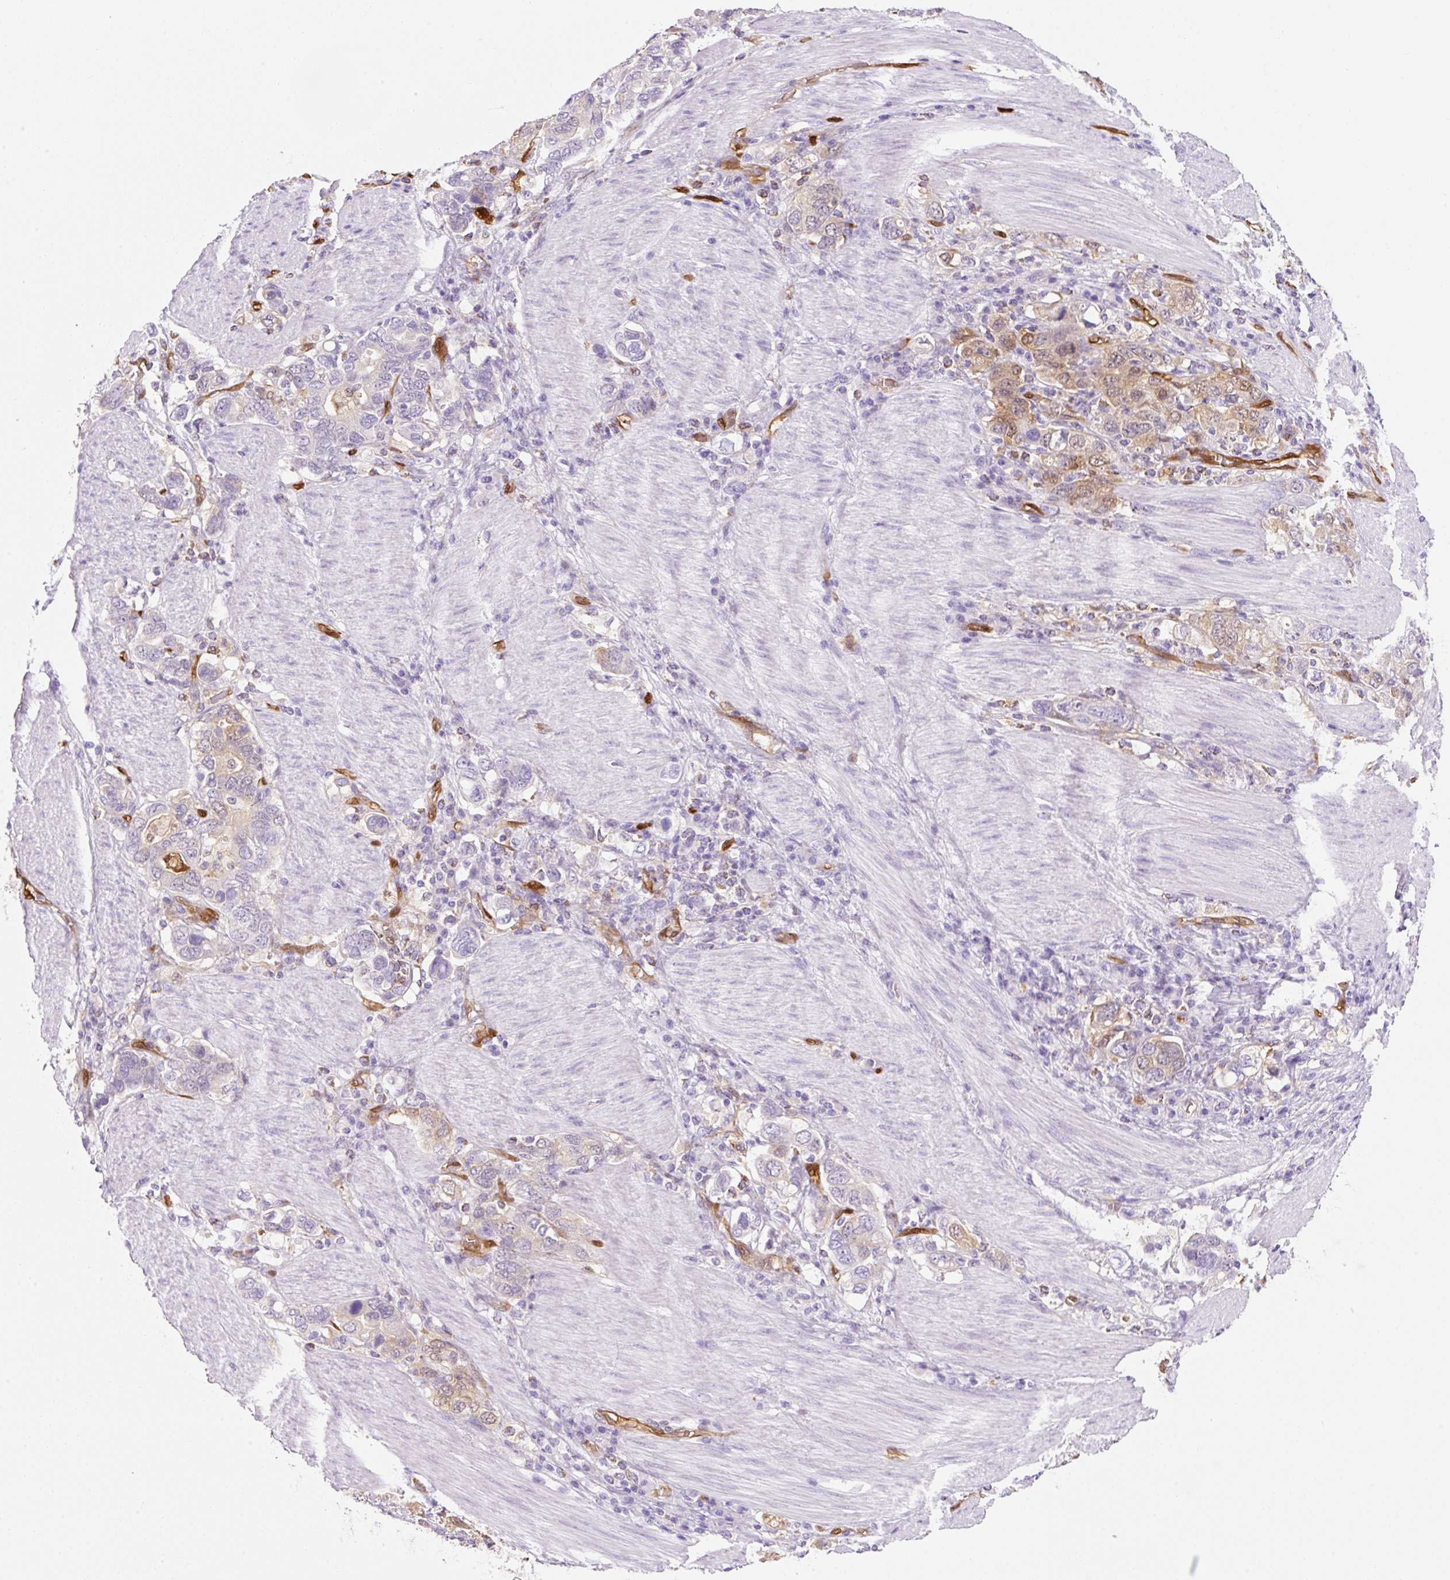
{"staining": {"intensity": "weak", "quantity": "25%-75%", "location": "cytoplasmic/membranous"}, "tissue": "stomach cancer", "cell_type": "Tumor cells", "image_type": "cancer", "snomed": [{"axis": "morphology", "description": "Adenocarcinoma, NOS"}, {"axis": "topography", "description": "Stomach, upper"}, {"axis": "topography", "description": "Stomach"}], "caption": "This is an image of immunohistochemistry (IHC) staining of stomach cancer, which shows weak staining in the cytoplasmic/membranous of tumor cells.", "gene": "FABP5", "patient": {"sex": "male", "age": 62}}